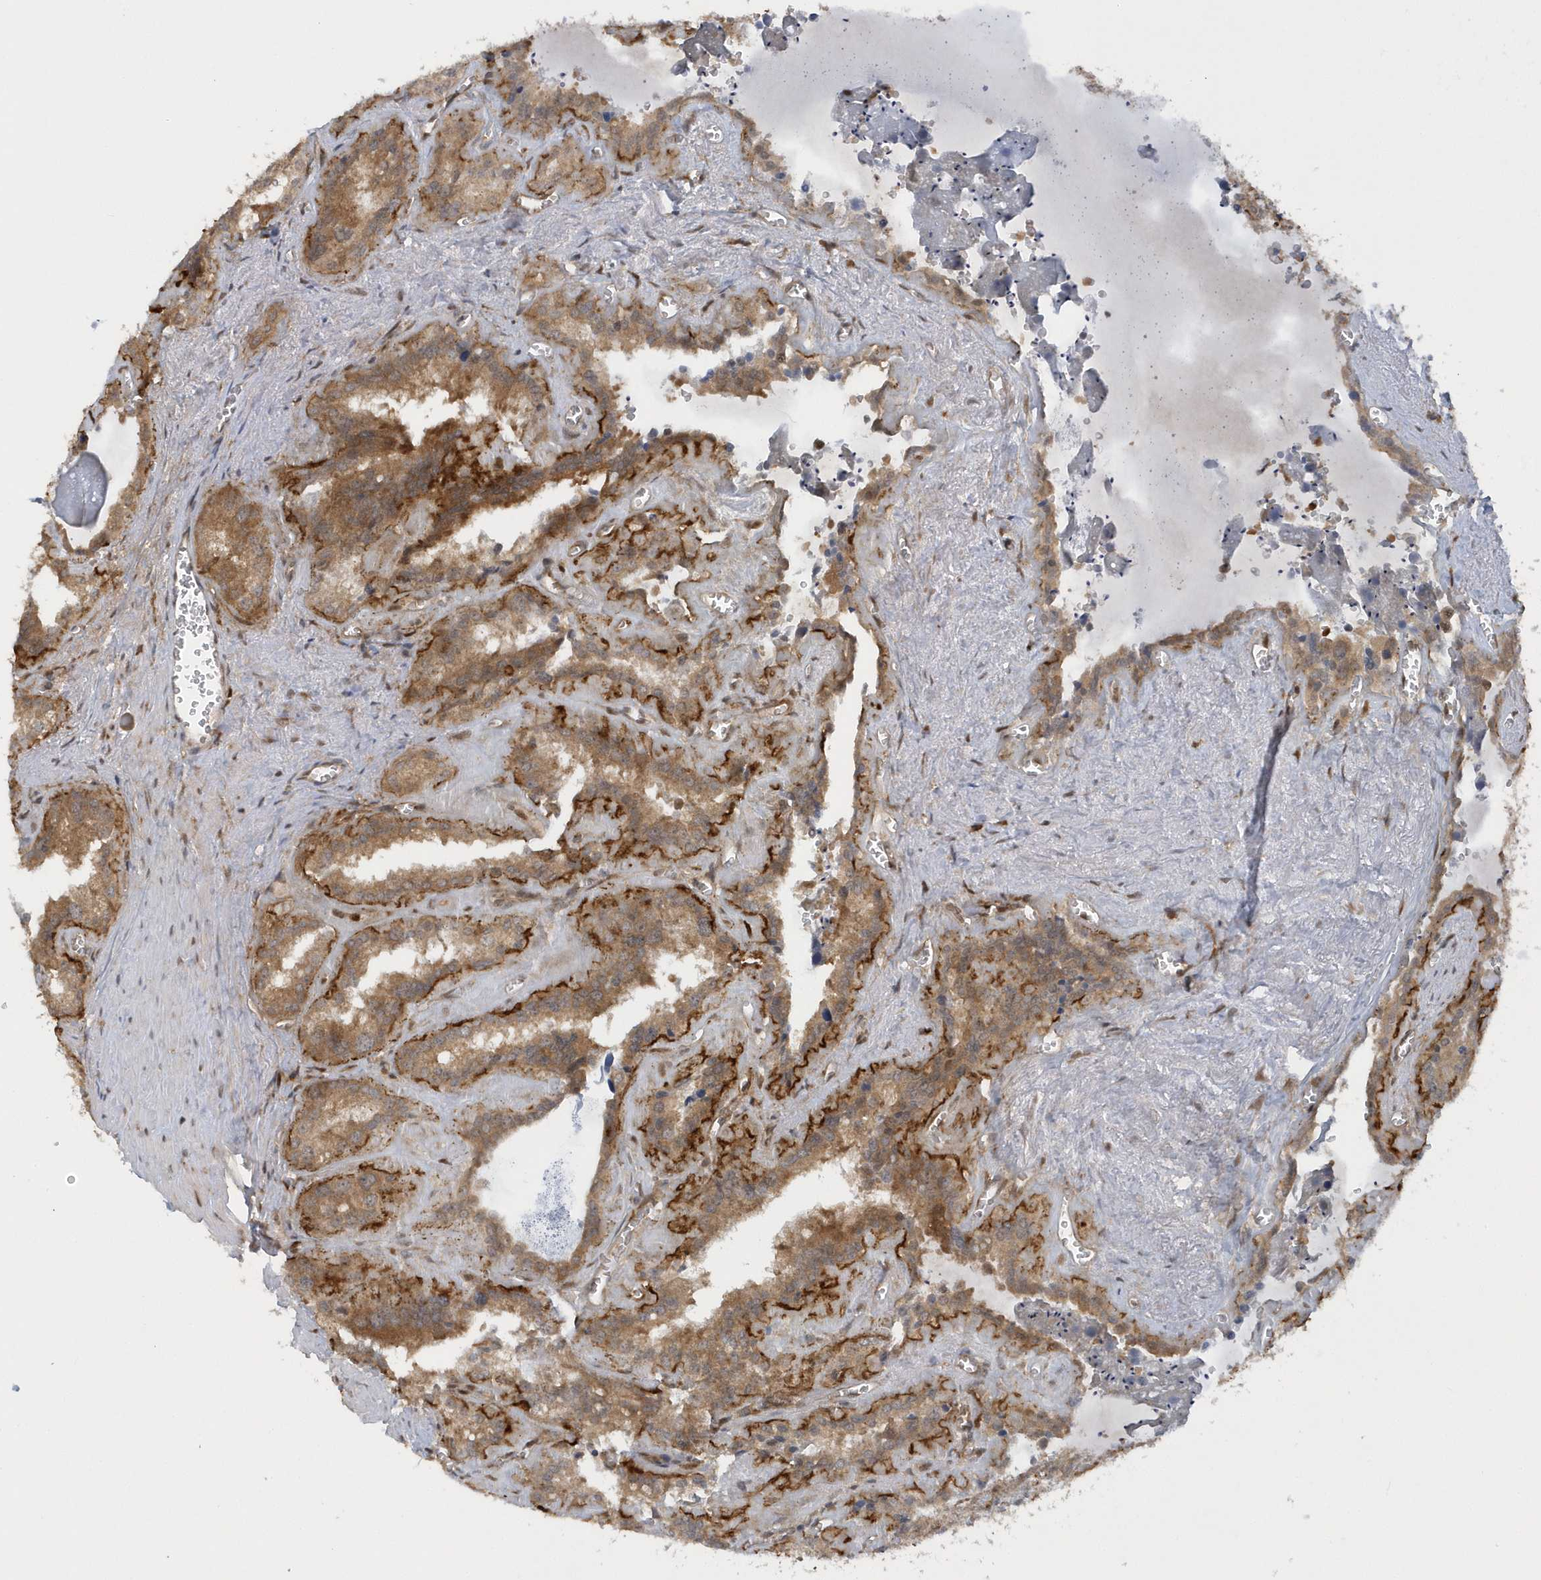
{"staining": {"intensity": "moderate", "quantity": ">75%", "location": "cytoplasmic/membranous"}, "tissue": "seminal vesicle", "cell_type": "Glandular cells", "image_type": "normal", "snomed": [{"axis": "morphology", "description": "Normal tissue, NOS"}, {"axis": "topography", "description": "Prostate"}, {"axis": "topography", "description": "Seminal veicle"}], "caption": "Immunohistochemical staining of normal human seminal vesicle reveals >75% levels of moderate cytoplasmic/membranous protein staining in approximately >75% of glandular cells. (Brightfield microscopy of DAB IHC at high magnification).", "gene": "ATG4A", "patient": {"sex": "male", "age": 59}}